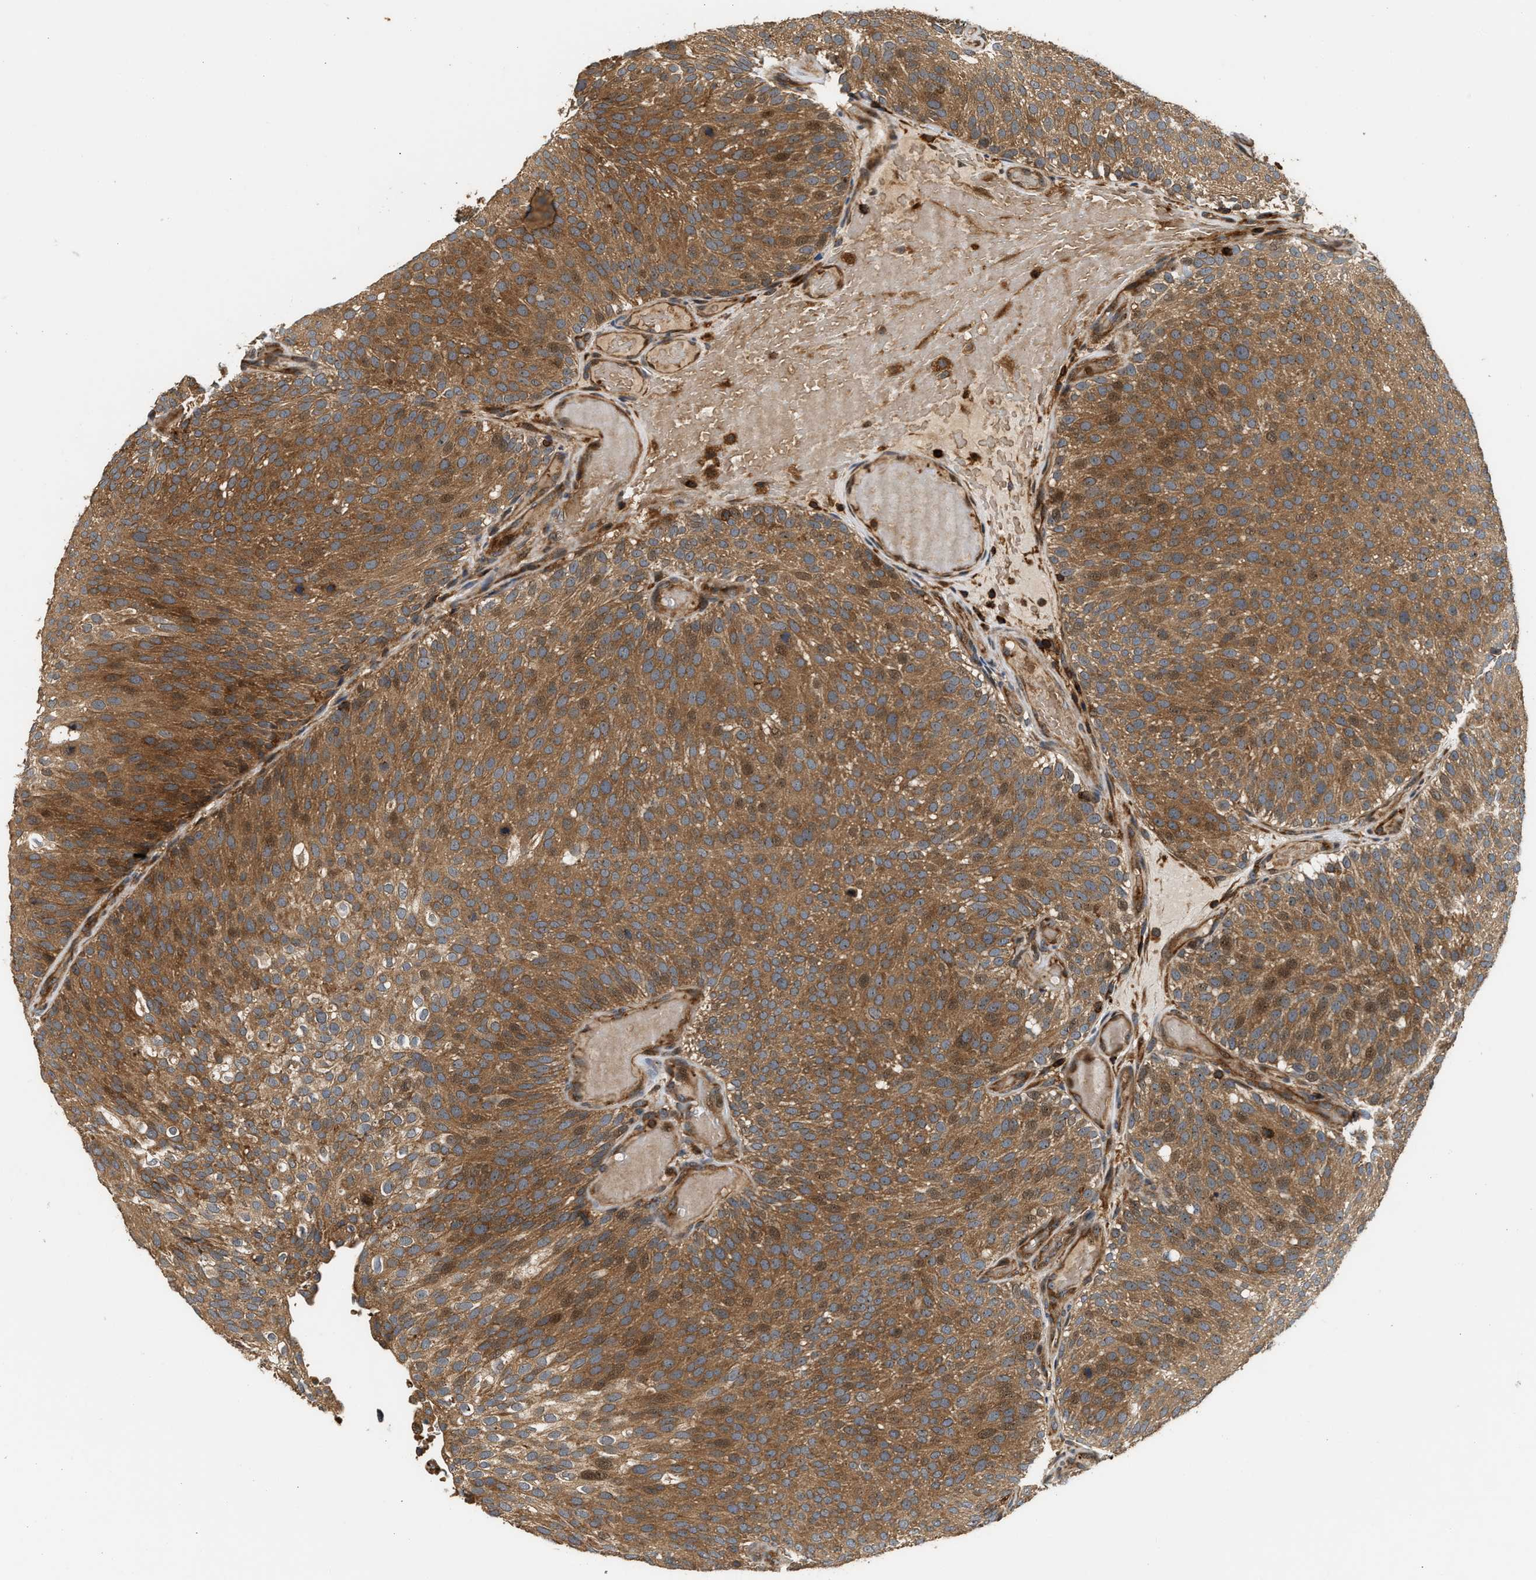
{"staining": {"intensity": "moderate", "quantity": ">75%", "location": "cytoplasmic/membranous"}, "tissue": "urothelial cancer", "cell_type": "Tumor cells", "image_type": "cancer", "snomed": [{"axis": "morphology", "description": "Urothelial carcinoma, Low grade"}, {"axis": "topography", "description": "Urinary bladder"}], "caption": "Immunohistochemistry (DAB) staining of urothelial carcinoma (low-grade) reveals moderate cytoplasmic/membranous protein positivity in approximately >75% of tumor cells. Using DAB (3,3'-diaminobenzidine) (brown) and hematoxylin (blue) stains, captured at high magnification using brightfield microscopy.", "gene": "SNX5", "patient": {"sex": "male", "age": 78}}